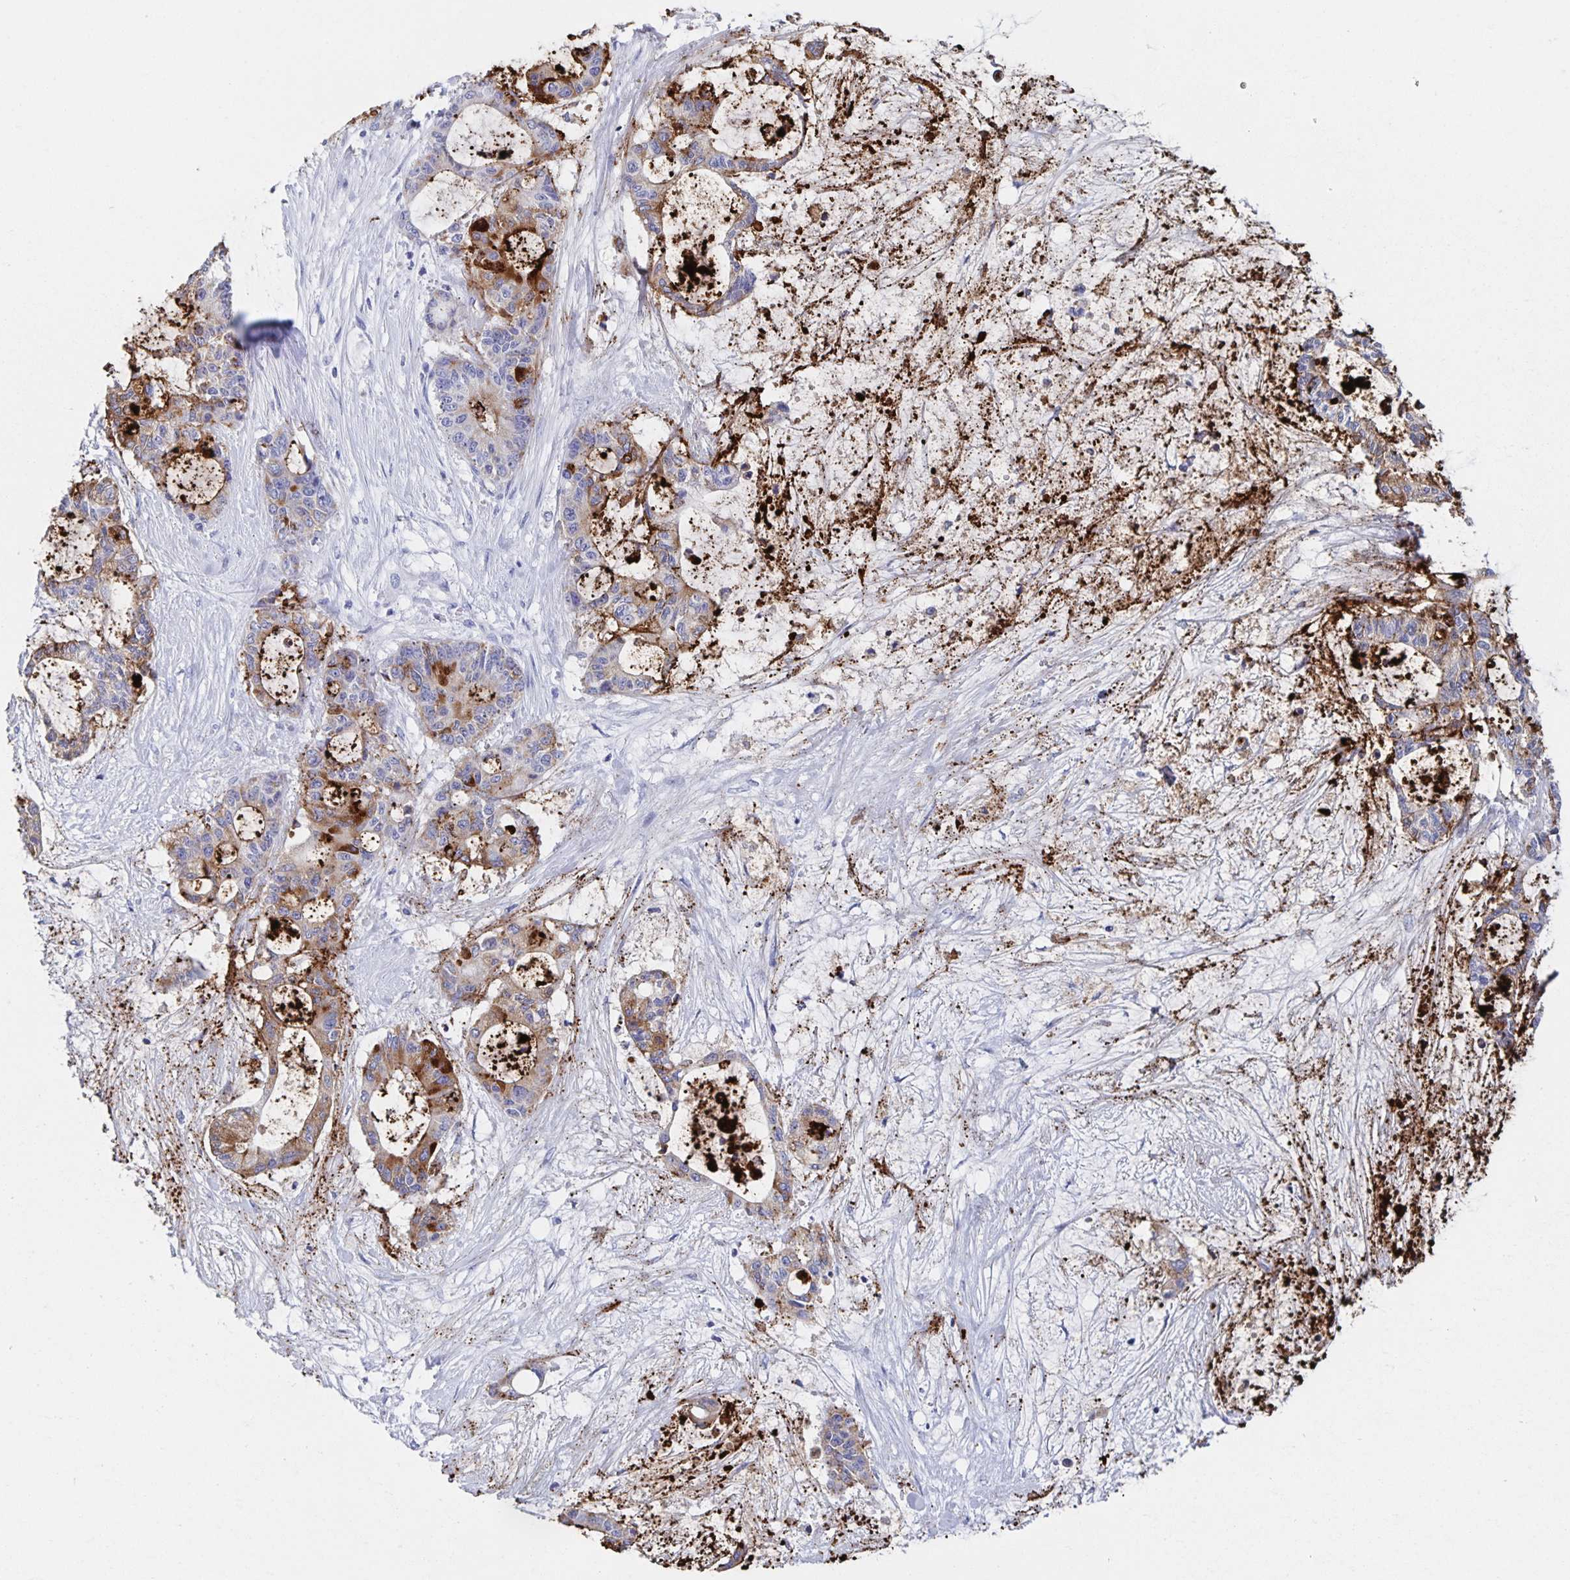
{"staining": {"intensity": "moderate", "quantity": "25%-75%", "location": "cytoplasmic/membranous"}, "tissue": "liver cancer", "cell_type": "Tumor cells", "image_type": "cancer", "snomed": [{"axis": "morphology", "description": "Normal tissue, NOS"}, {"axis": "morphology", "description": "Cholangiocarcinoma"}, {"axis": "topography", "description": "Liver"}, {"axis": "topography", "description": "Peripheral nerve tissue"}], "caption": "Moderate cytoplasmic/membranous staining is identified in approximately 25%-75% of tumor cells in liver cancer. (DAB IHC with brightfield microscopy, high magnification).", "gene": "DMBT1", "patient": {"sex": "female", "age": 73}}